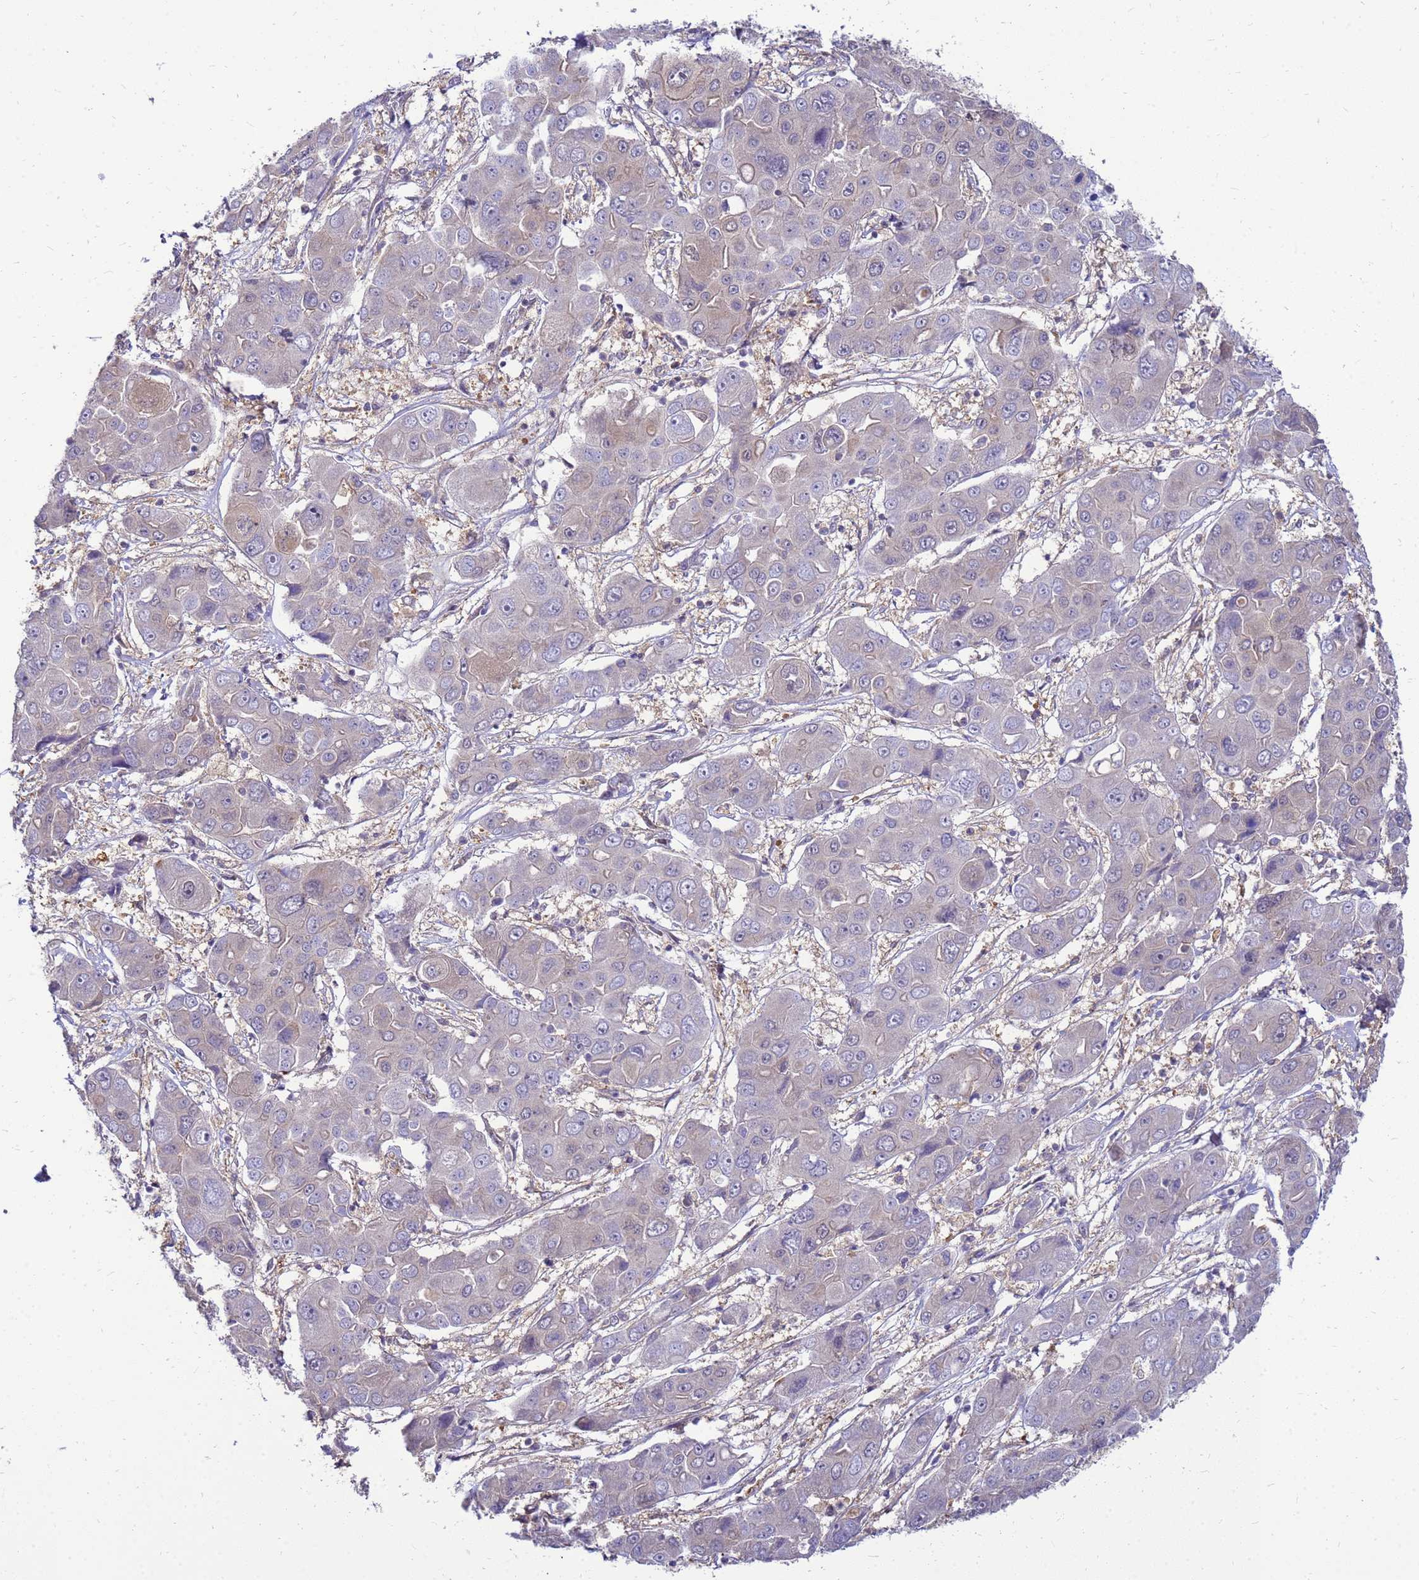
{"staining": {"intensity": "negative", "quantity": "none", "location": "none"}, "tissue": "liver cancer", "cell_type": "Tumor cells", "image_type": "cancer", "snomed": [{"axis": "morphology", "description": "Cholangiocarcinoma"}, {"axis": "topography", "description": "Liver"}], "caption": "Immunohistochemistry of human liver cancer shows no staining in tumor cells.", "gene": "ENOPH1", "patient": {"sex": "male", "age": 67}}